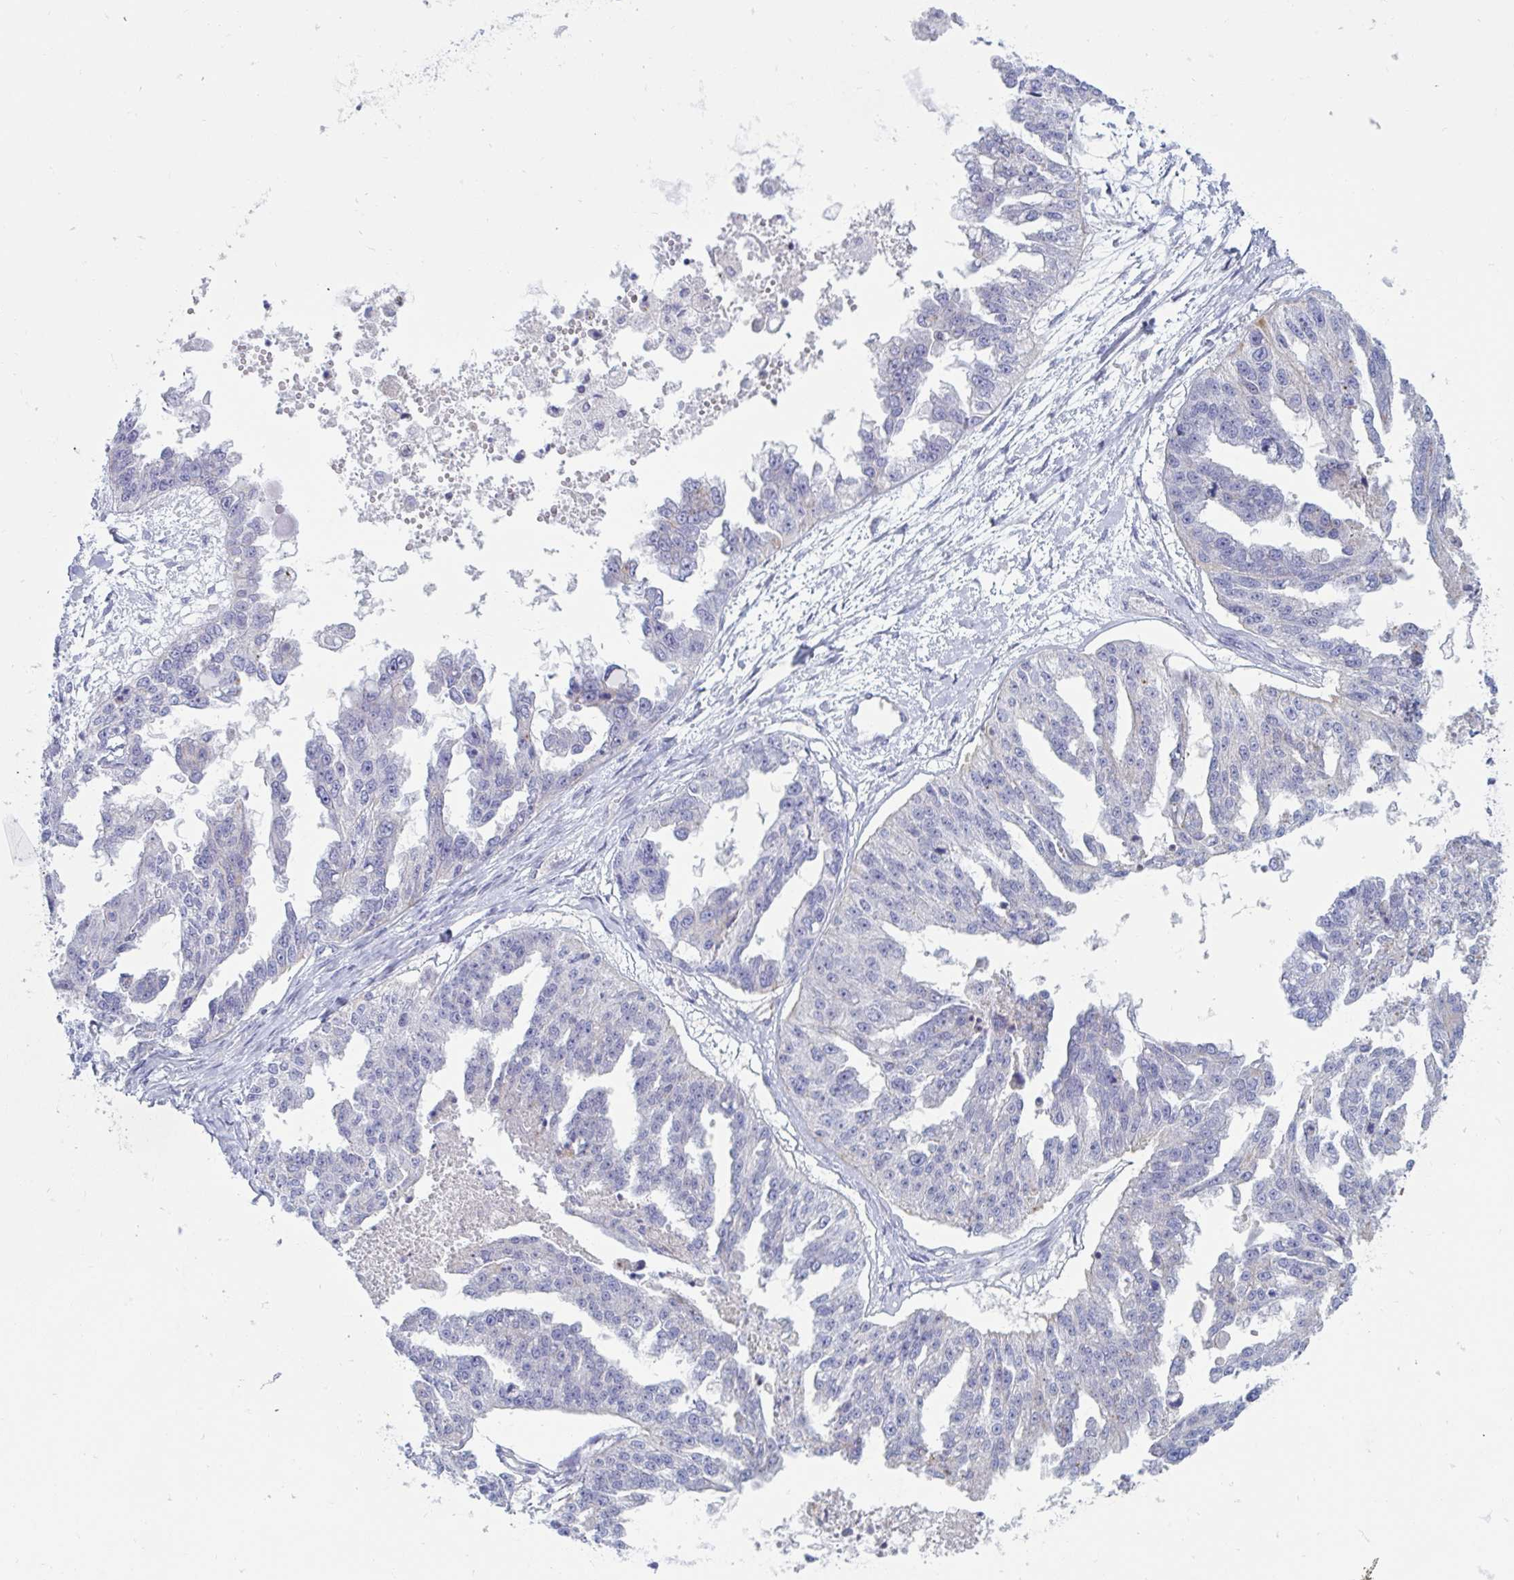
{"staining": {"intensity": "negative", "quantity": "none", "location": "none"}, "tissue": "ovarian cancer", "cell_type": "Tumor cells", "image_type": "cancer", "snomed": [{"axis": "morphology", "description": "Cystadenocarcinoma, serous, NOS"}, {"axis": "topography", "description": "Ovary"}], "caption": "An image of serous cystadenocarcinoma (ovarian) stained for a protein demonstrates no brown staining in tumor cells.", "gene": "SLC9A6", "patient": {"sex": "female", "age": 58}}